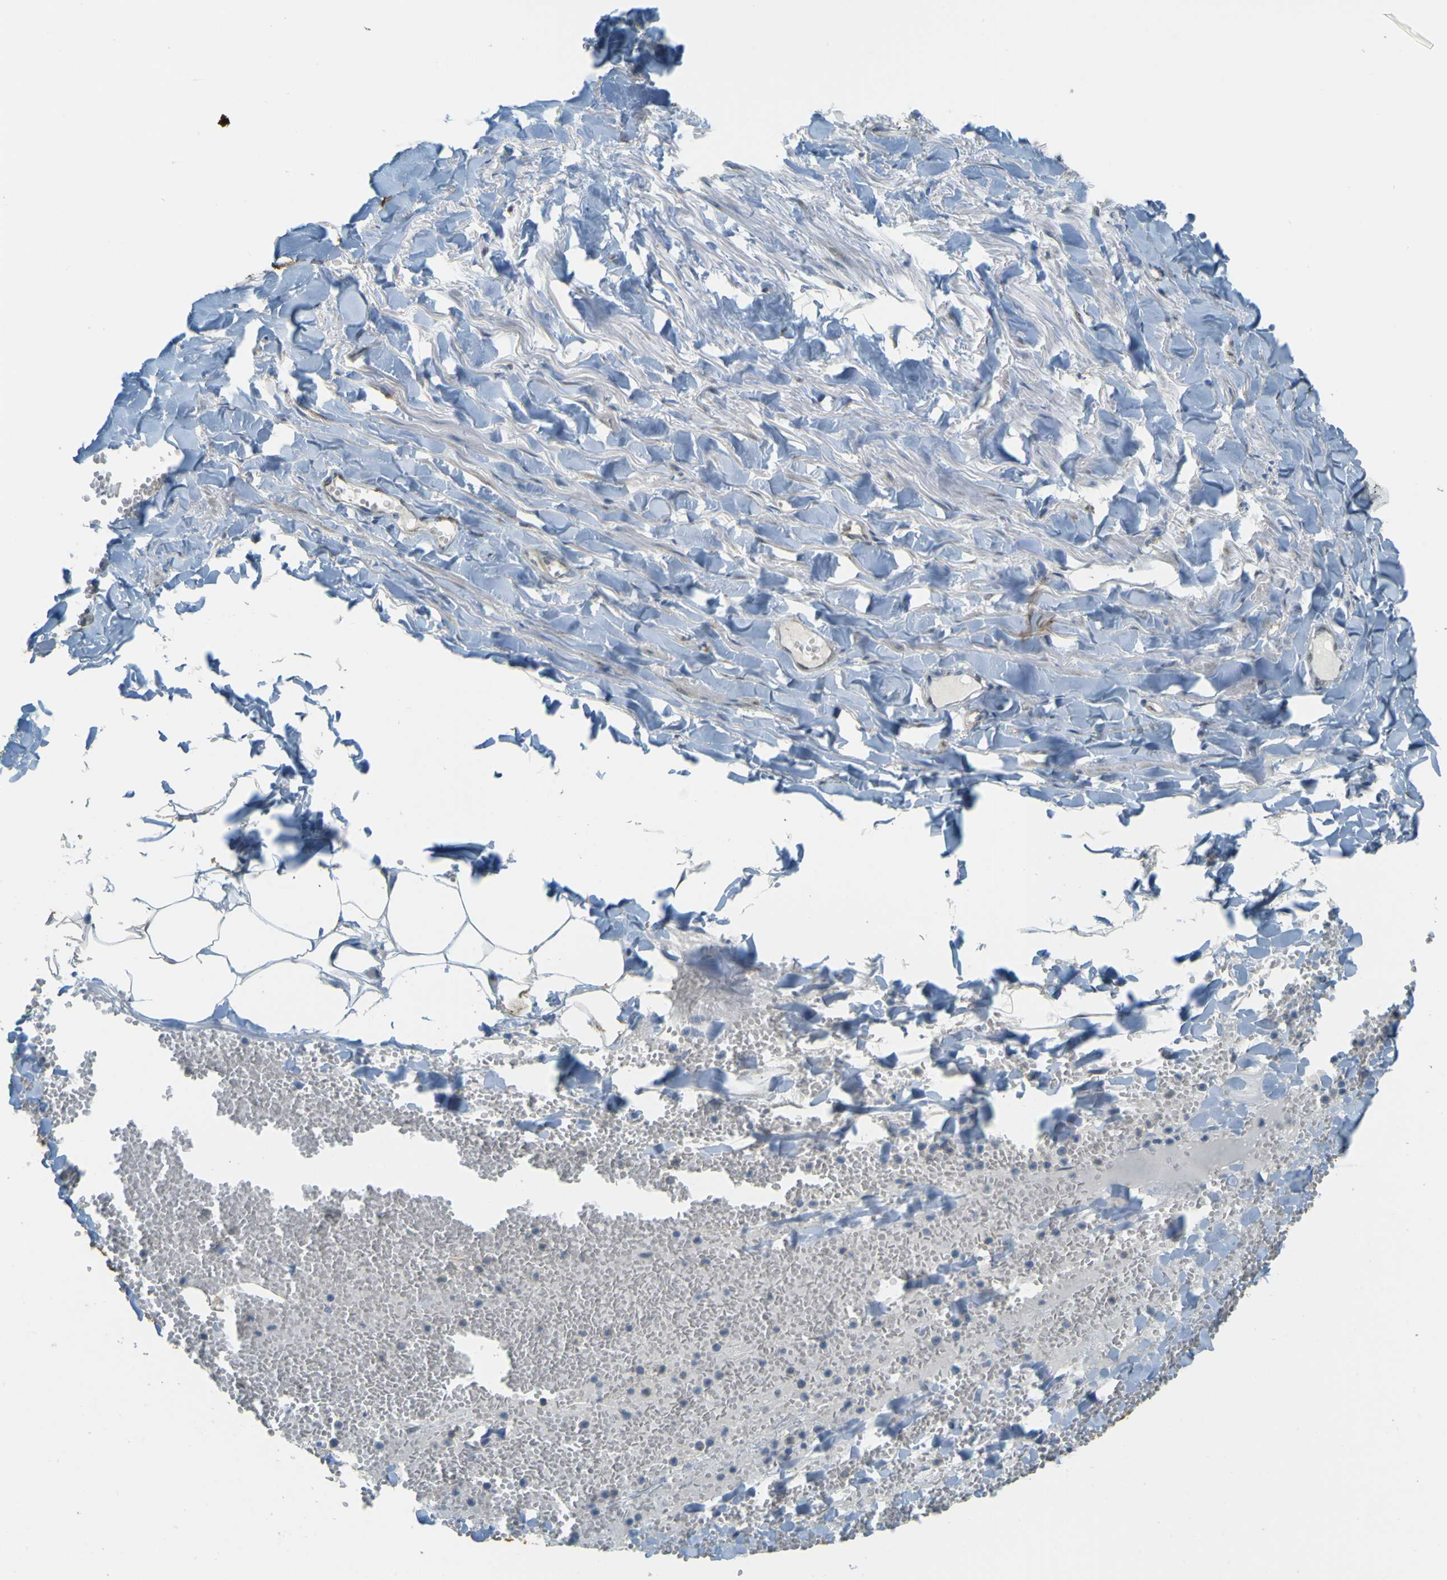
{"staining": {"intensity": "negative", "quantity": "none", "location": "none"}, "tissue": "adipose tissue", "cell_type": "Adipocytes", "image_type": "normal", "snomed": [{"axis": "morphology", "description": "Normal tissue, NOS"}, {"axis": "topography", "description": "Adipose tissue"}, {"axis": "topography", "description": "Peripheral nerve tissue"}], "caption": "Human adipose tissue stained for a protein using immunohistochemistry displays no expression in adipocytes.", "gene": "GOLGA1", "patient": {"sex": "male", "age": 52}}